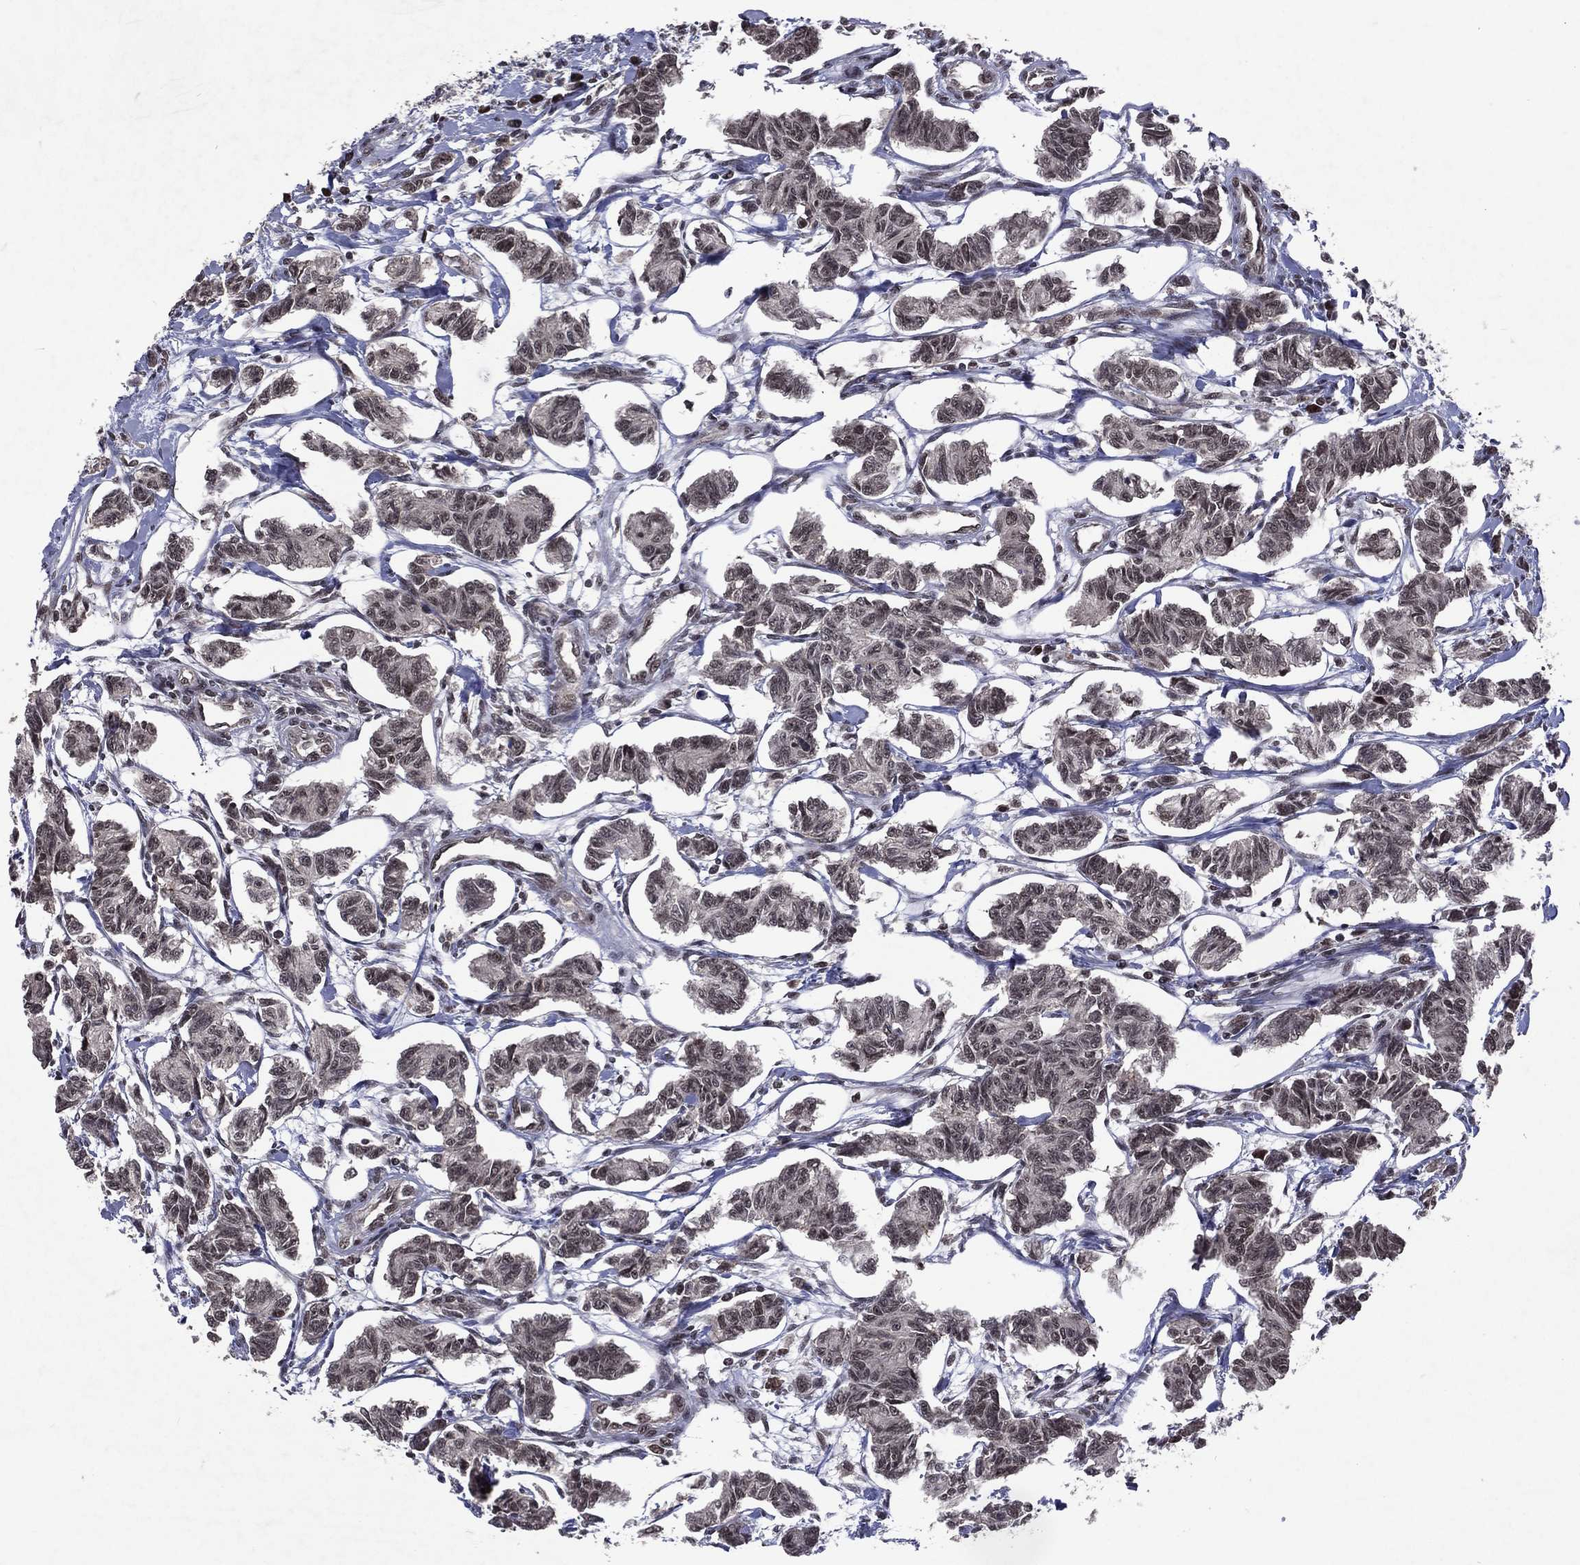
{"staining": {"intensity": "weak", "quantity": "25%-75%", "location": "nuclear"}, "tissue": "carcinoid", "cell_type": "Tumor cells", "image_type": "cancer", "snomed": [{"axis": "morphology", "description": "Carcinoid, malignant, NOS"}, {"axis": "topography", "description": "Kidney"}], "caption": "IHC photomicrograph of human carcinoid stained for a protein (brown), which demonstrates low levels of weak nuclear staining in approximately 25%-75% of tumor cells.", "gene": "DMAP1", "patient": {"sex": "female", "age": 41}}